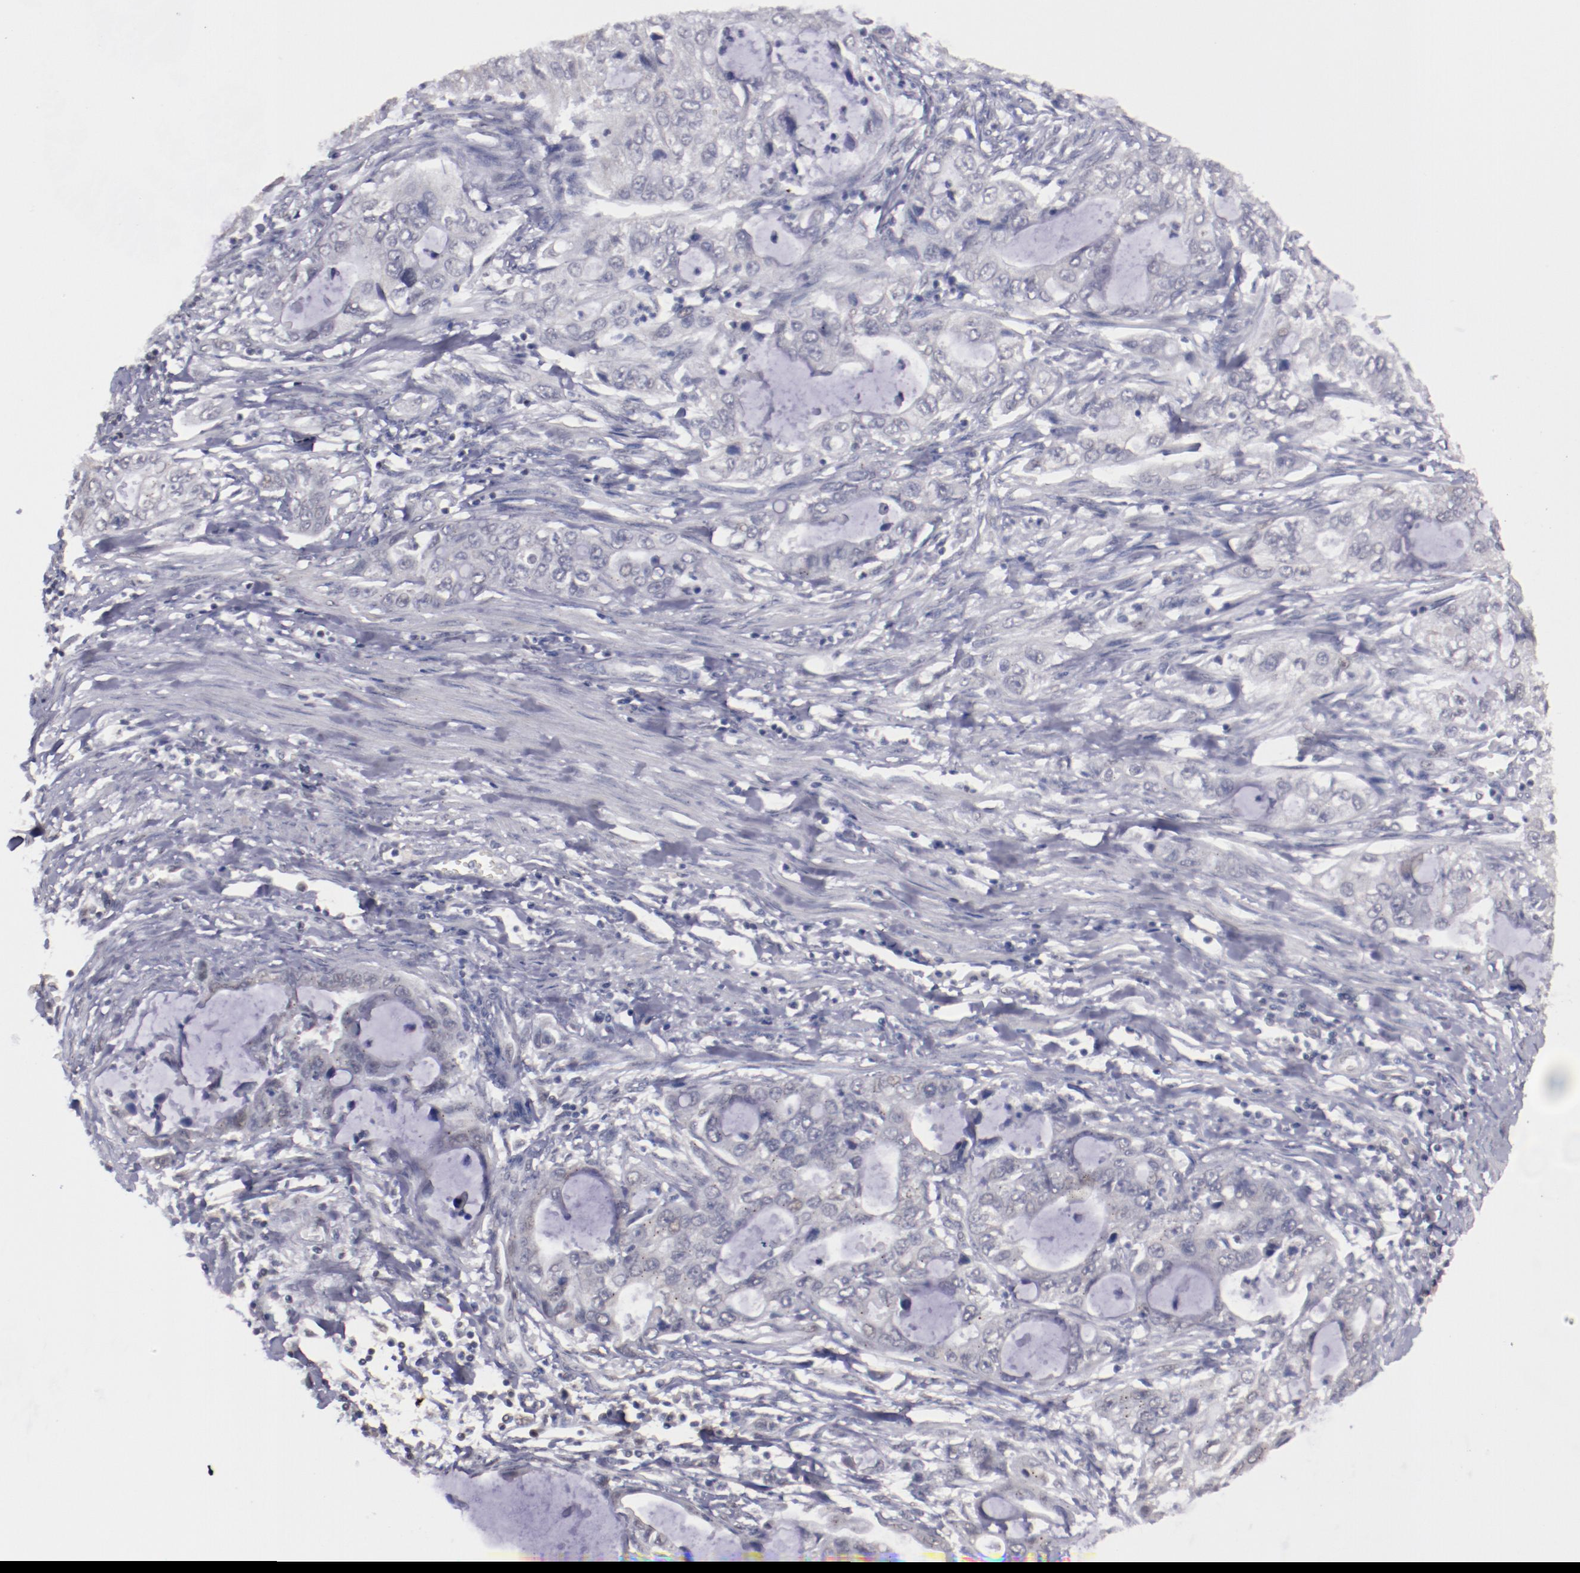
{"staining": {"intensity": "negative", "quantity": "none", "location": "none"}, "tissue": "stomach cancer", "cell_type": "Tumor cells", "image_type": "cancer", "snomed": [{"axis": "morphology", "description": "Adenocarcinoma, NOS"}, {"axis": "topography", "description": "Stomach, upper"}], "caption": "Tumor cells are negative for brown protein staining in adenocarcinoma (stomach).", "gene": "NRXN3", "patient": {"sex": "female", "age": 52}}